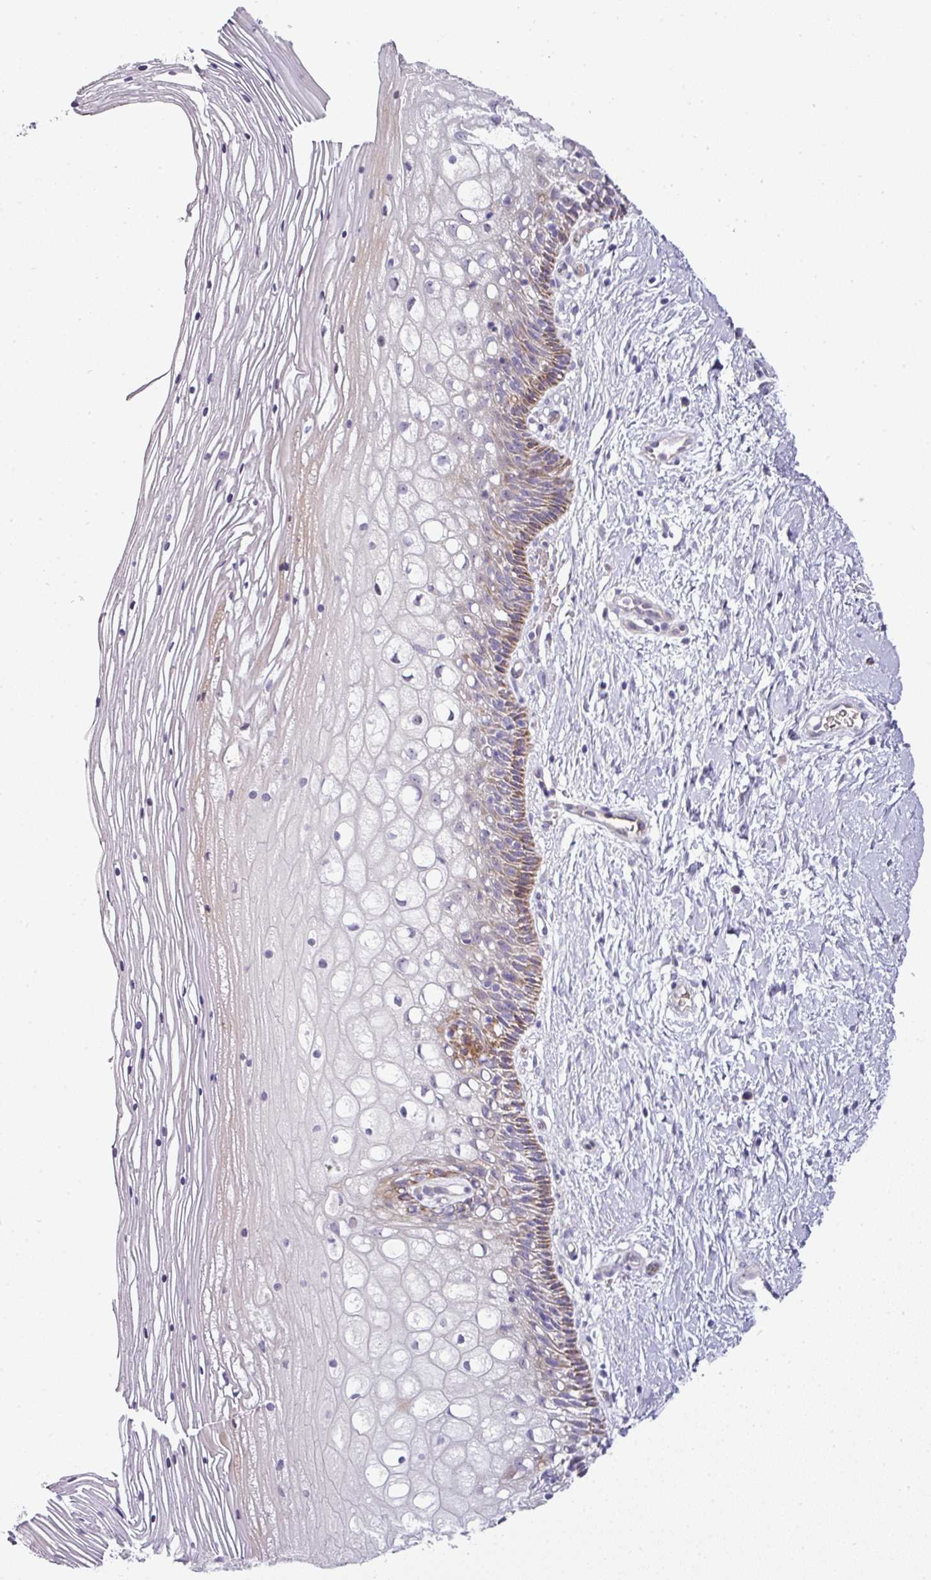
{"staining": {"intensity": "negative", "quantity": "none", "location": "none"}, "tissue": "cervix", "cell_type": "Glandular cells", "image_type": "normal", "snomed": [{"axis": "morphology", "description": "Normal tissue, NOS"}, {"axis": "topography", "description": "Cervix"}], "caption": "Immunohistochemistry (IHC) histopathology image of unremarkable human cervix stained for a protein (brown), which shows no staining in glandular cells. (DAB immunohistochemistry visualized using brightfield microscopy, high magnification).", "gene": "ATP6V1F", "patient": {"sex": "female", "age": 36}}